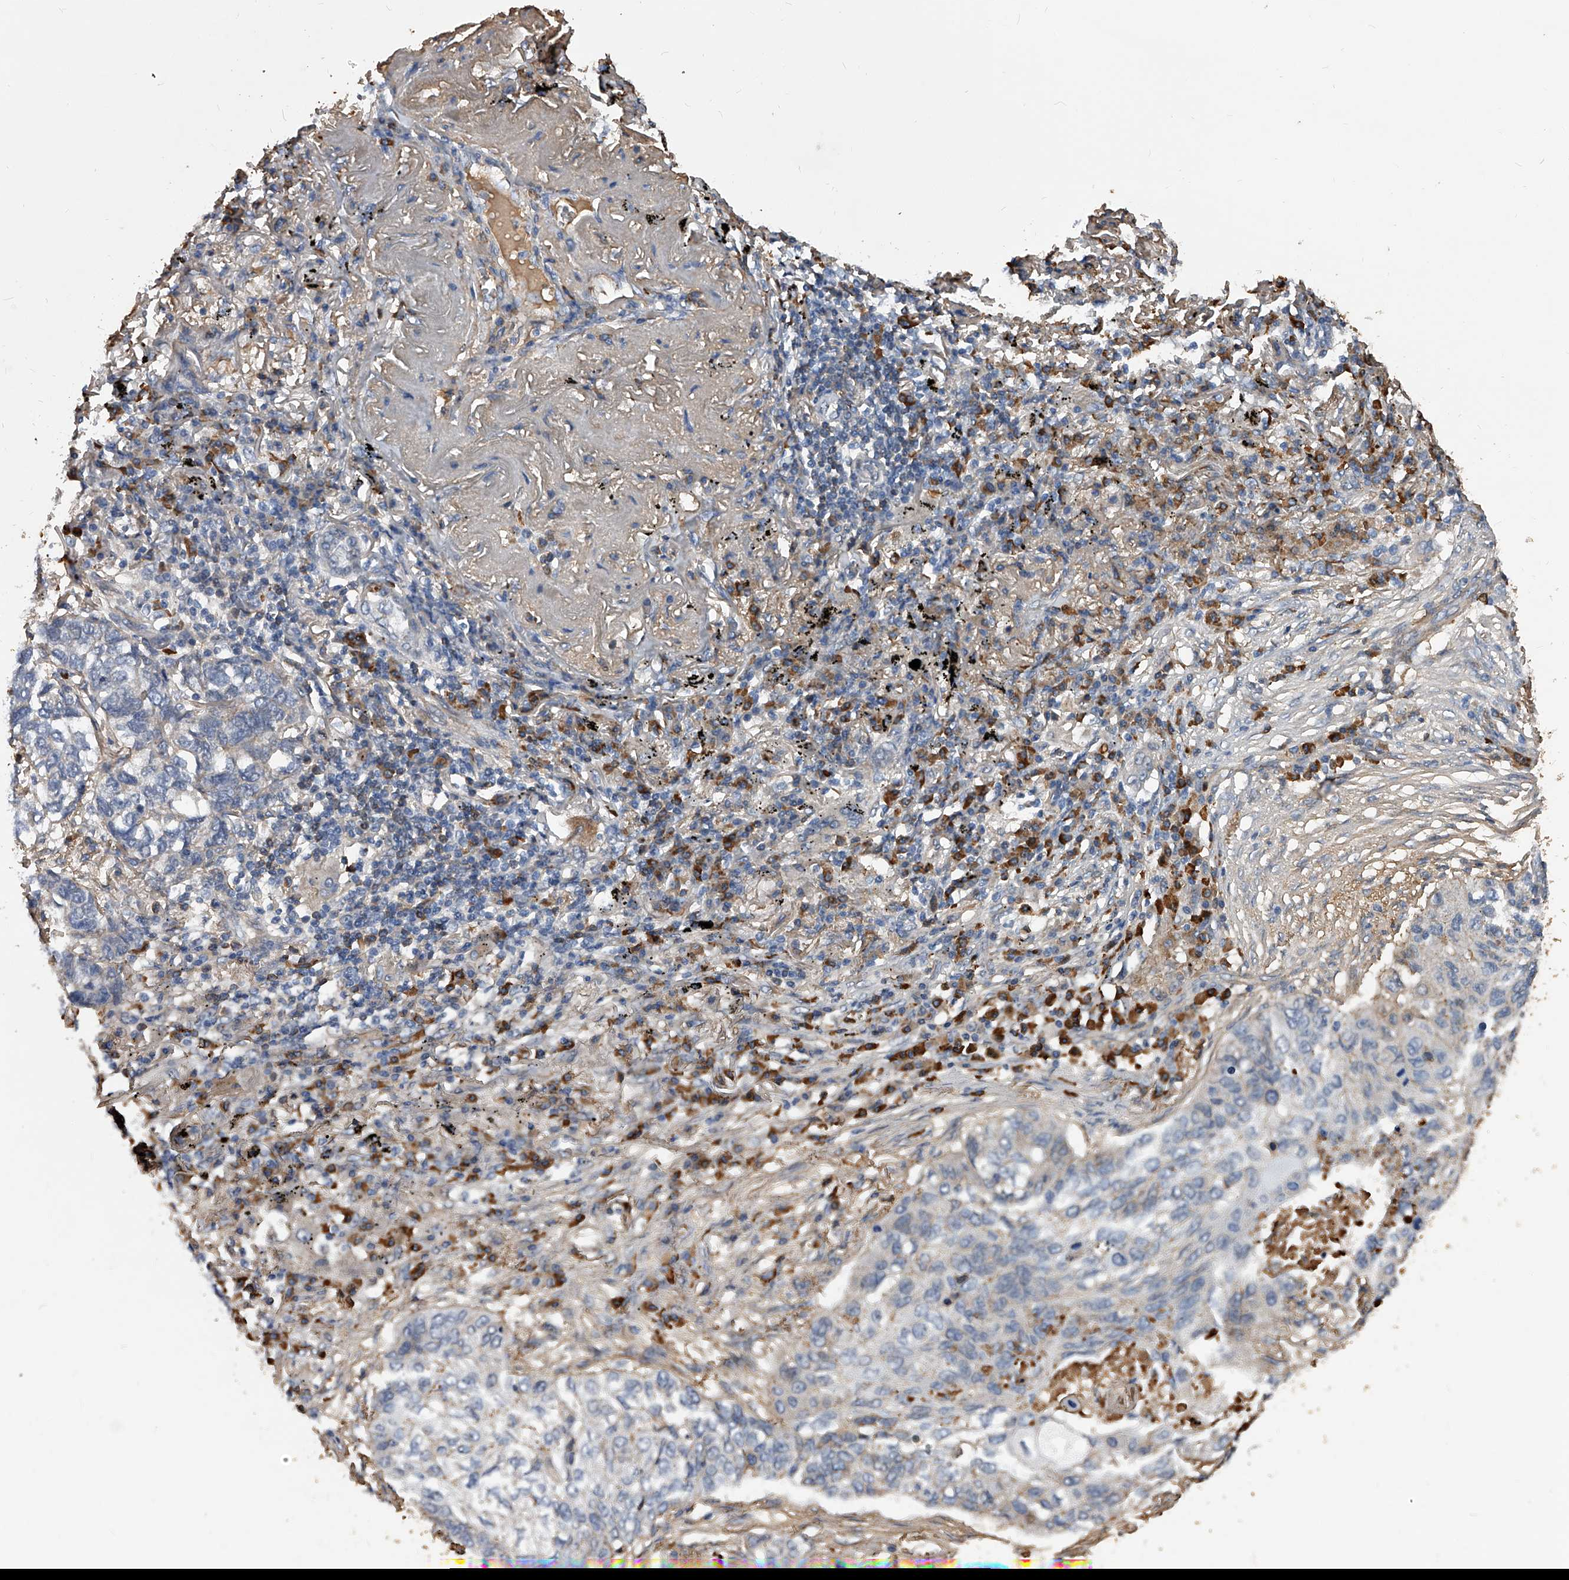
{"staining": {"intensity": "negative", "quantity": "none", "location": "none"}, "tissue": "lung cancer", "cell_type": "Tumor cells", "image_type": "cancer", "snomed": [{"axis": "morphology", "description": "Squamous cell carcinoma, NOS"}, {"axis": "topography", "description": "Lung"}], "caption": "Tumor cells are negative for brown protein staining in lung cancer.", "gene": "ZNF25", "patient": {"sex": "female", "age": 63}}